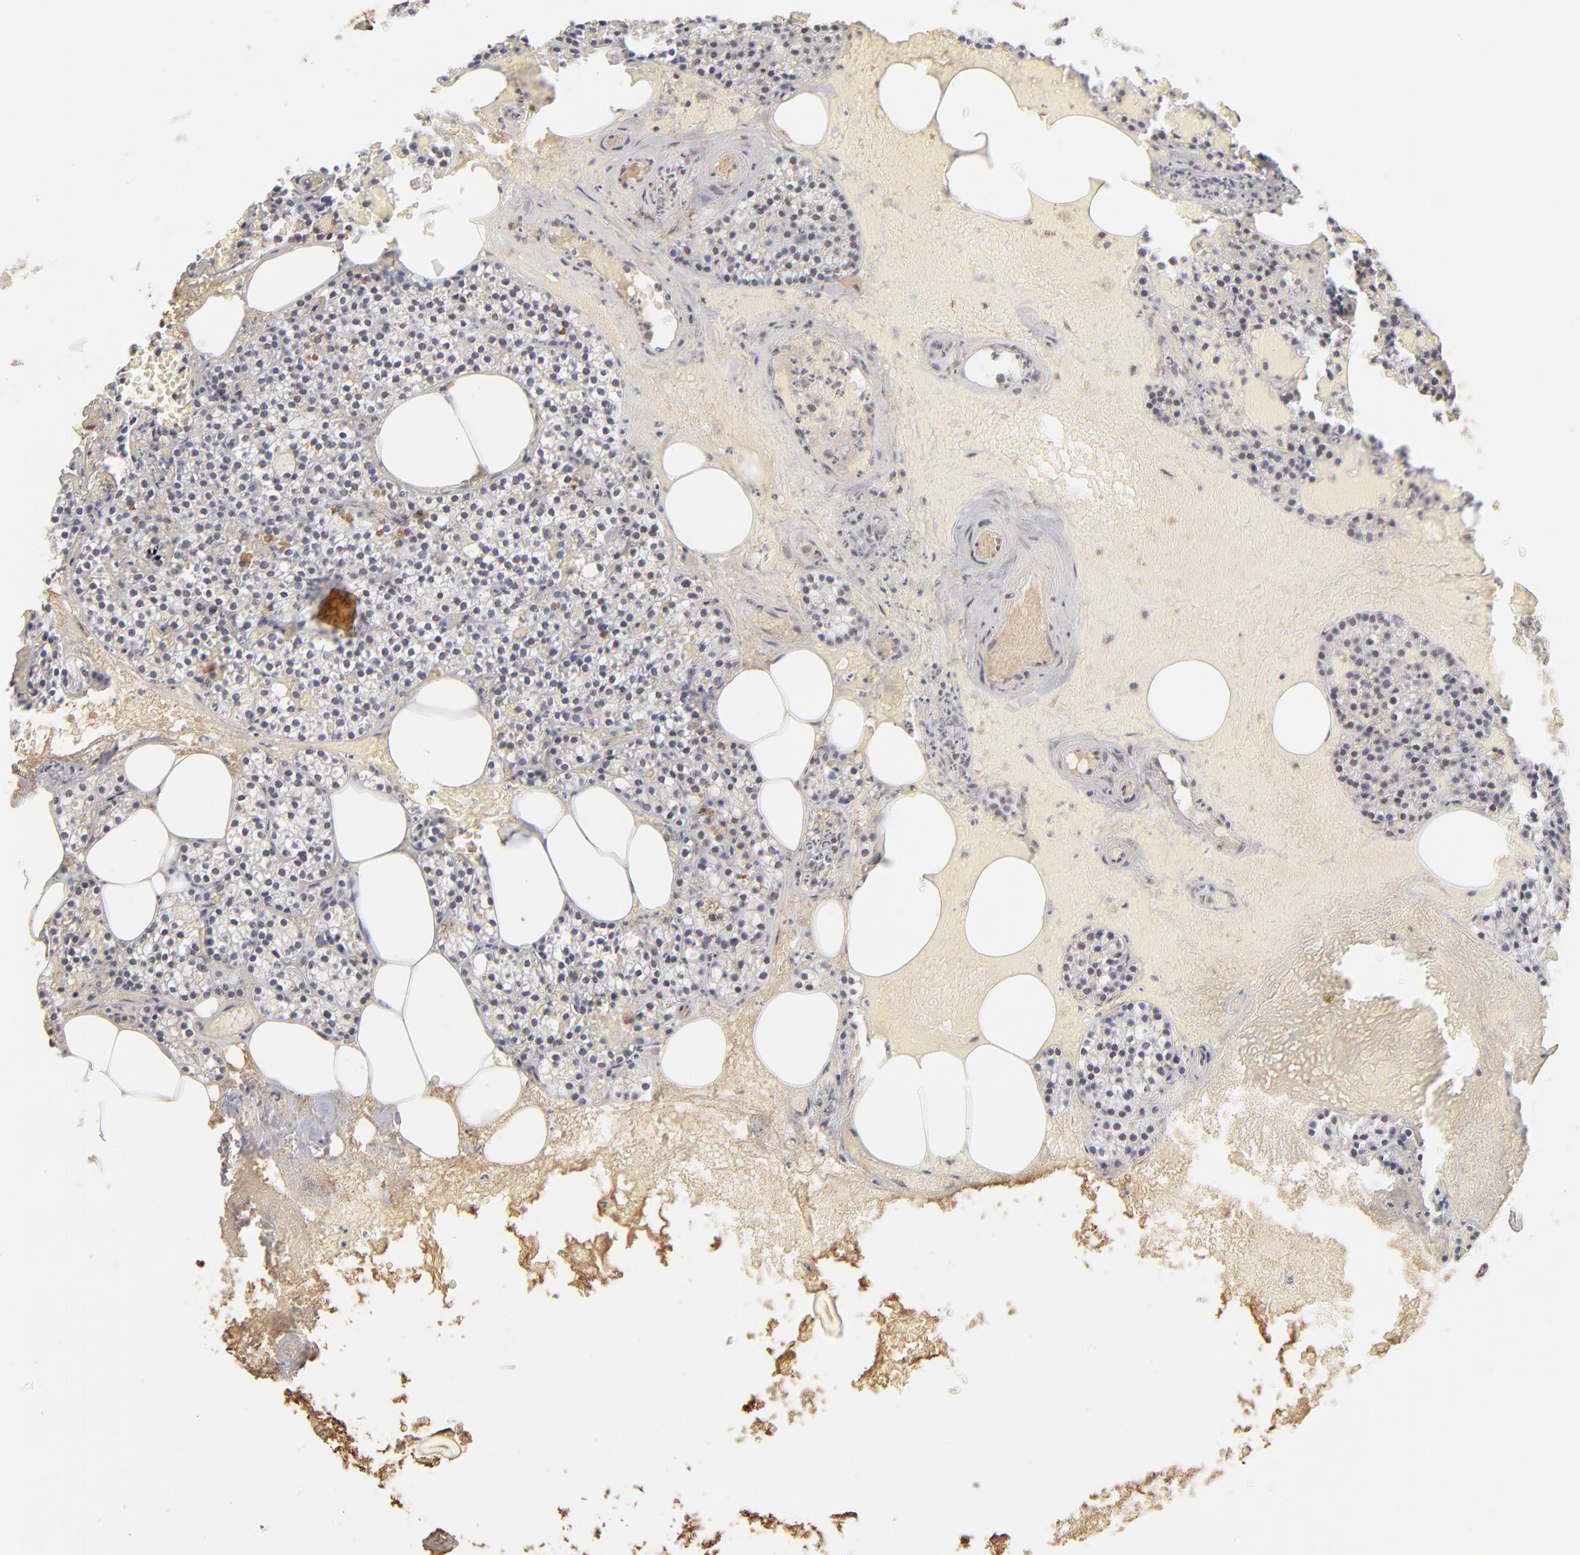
{"staining": {"intensity": "strong", "quantity": ">75%", "location": "cytoplasmic/membranous,nuclear"}, "tissue": "parathyroid gland", "cell_type": "Glandular cells", "image_type": "normal", "snomed": [{"axis": "morphology", "description": "Normal tissue, NOS"}, {"axis": "topography", "description": "Parathyroid gland"}], "caption": "The immunohistochemical stain shows strong cytoplasmic/membranous,nuclear staining in glandular cells of normal parathyroid gland. (Brightfield microscopy of DAB IHC at high magnification).", "gene": "ZNF146", "patient": {"sex": "male", "age": 51}}